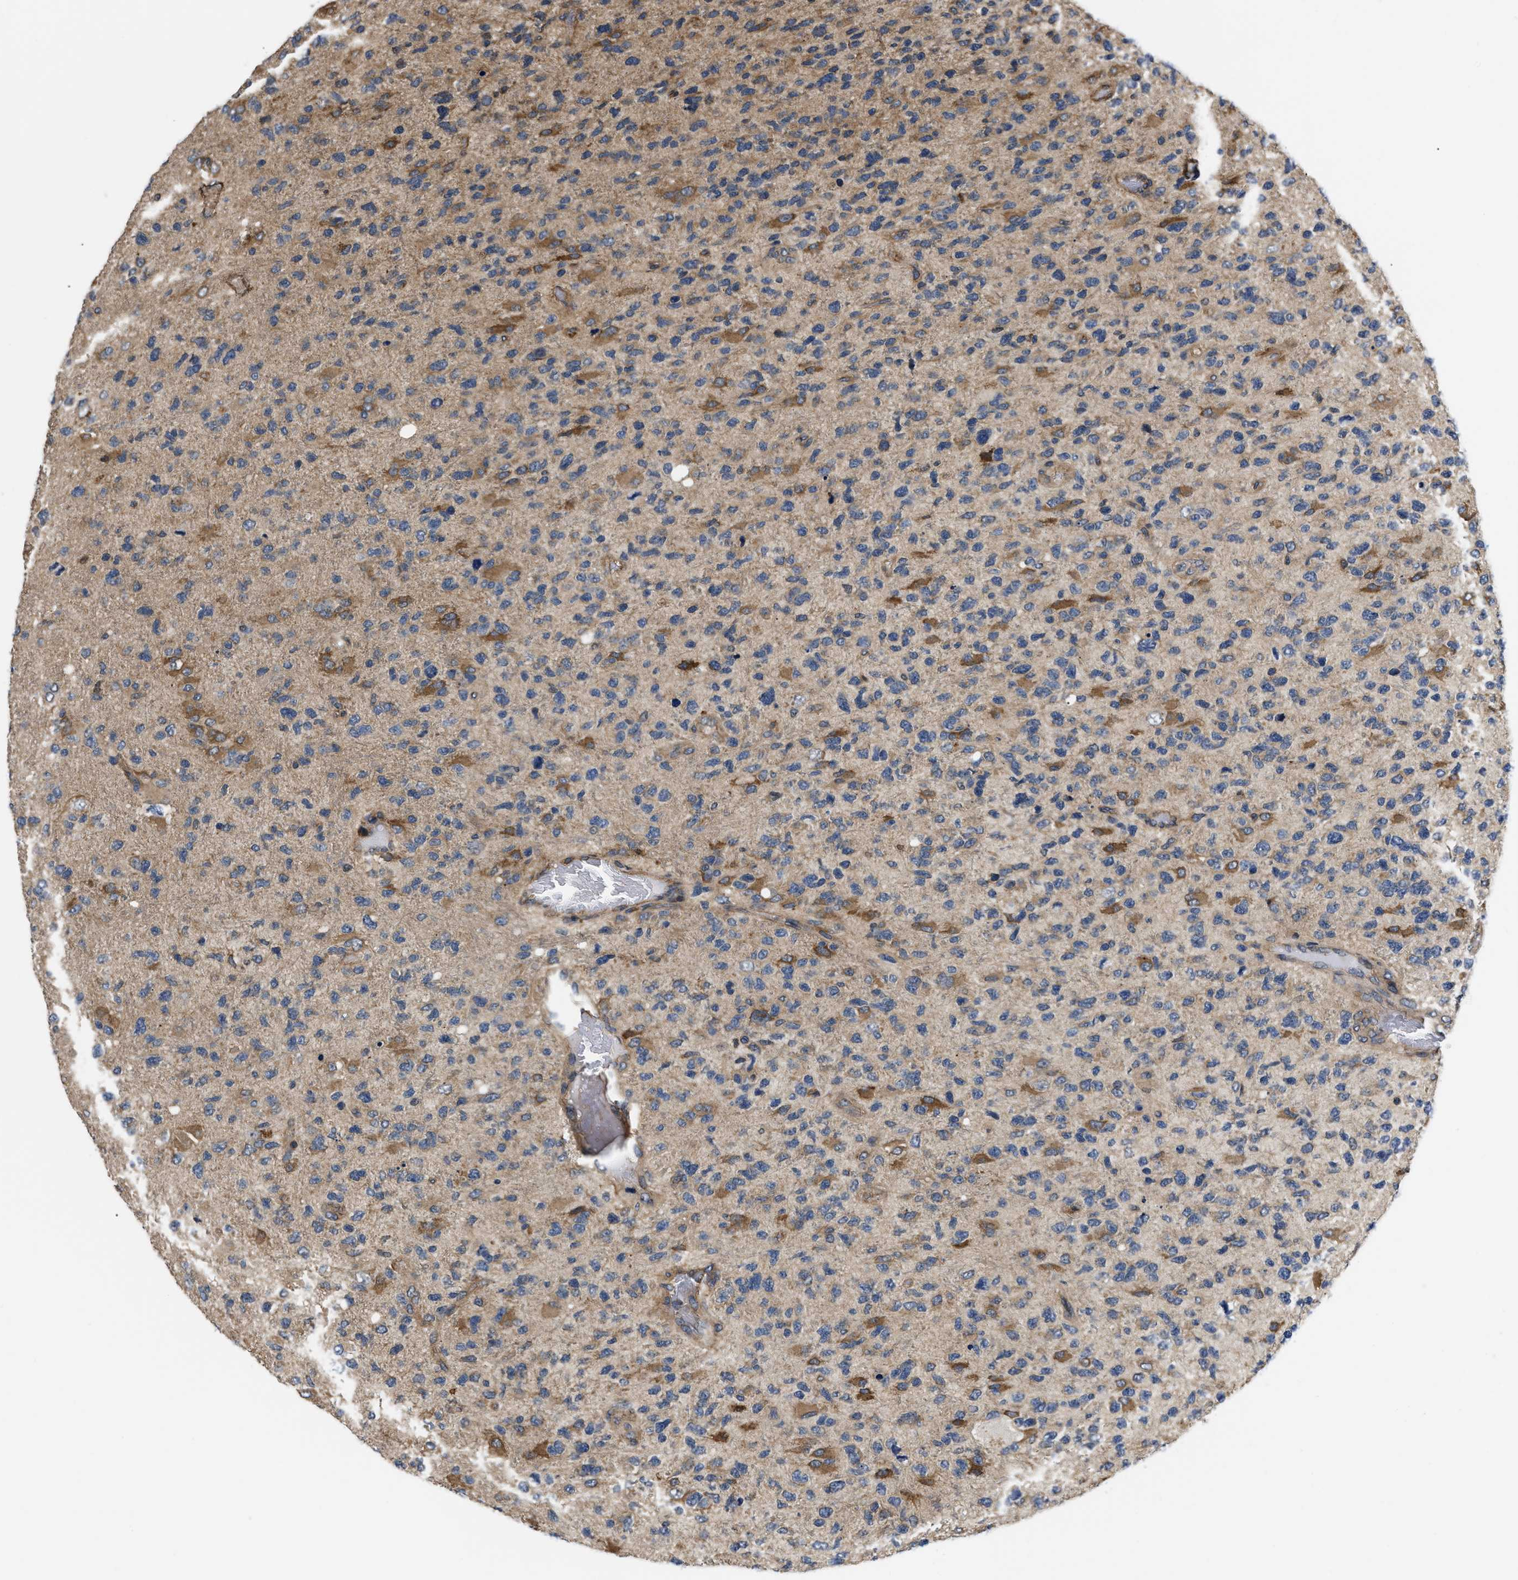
{"staining": {"intensity": "moderate", "quantity": "25%-75%", "location": "cytoplasmic/membranous"}, "tissue": "glioma", "cell_type": "Tumor cells", "image_type": "cancer", "snomed": [{"axis": "morphology", "description": "Glioma, malignant, High grade"}, {"axis": "topography", "description": "Brain"}], "caption": "Immunohistochemistry (IHC) micrograph of human high-grade glioma (malignant) stained for a protein (brown), which reveals medium levels of moderate cytoplasmic/membranous staining in approximately 25%-75% of tumor cells.", "gene": "HMGCR", "patient": {"sex": "female", "age": 58}}